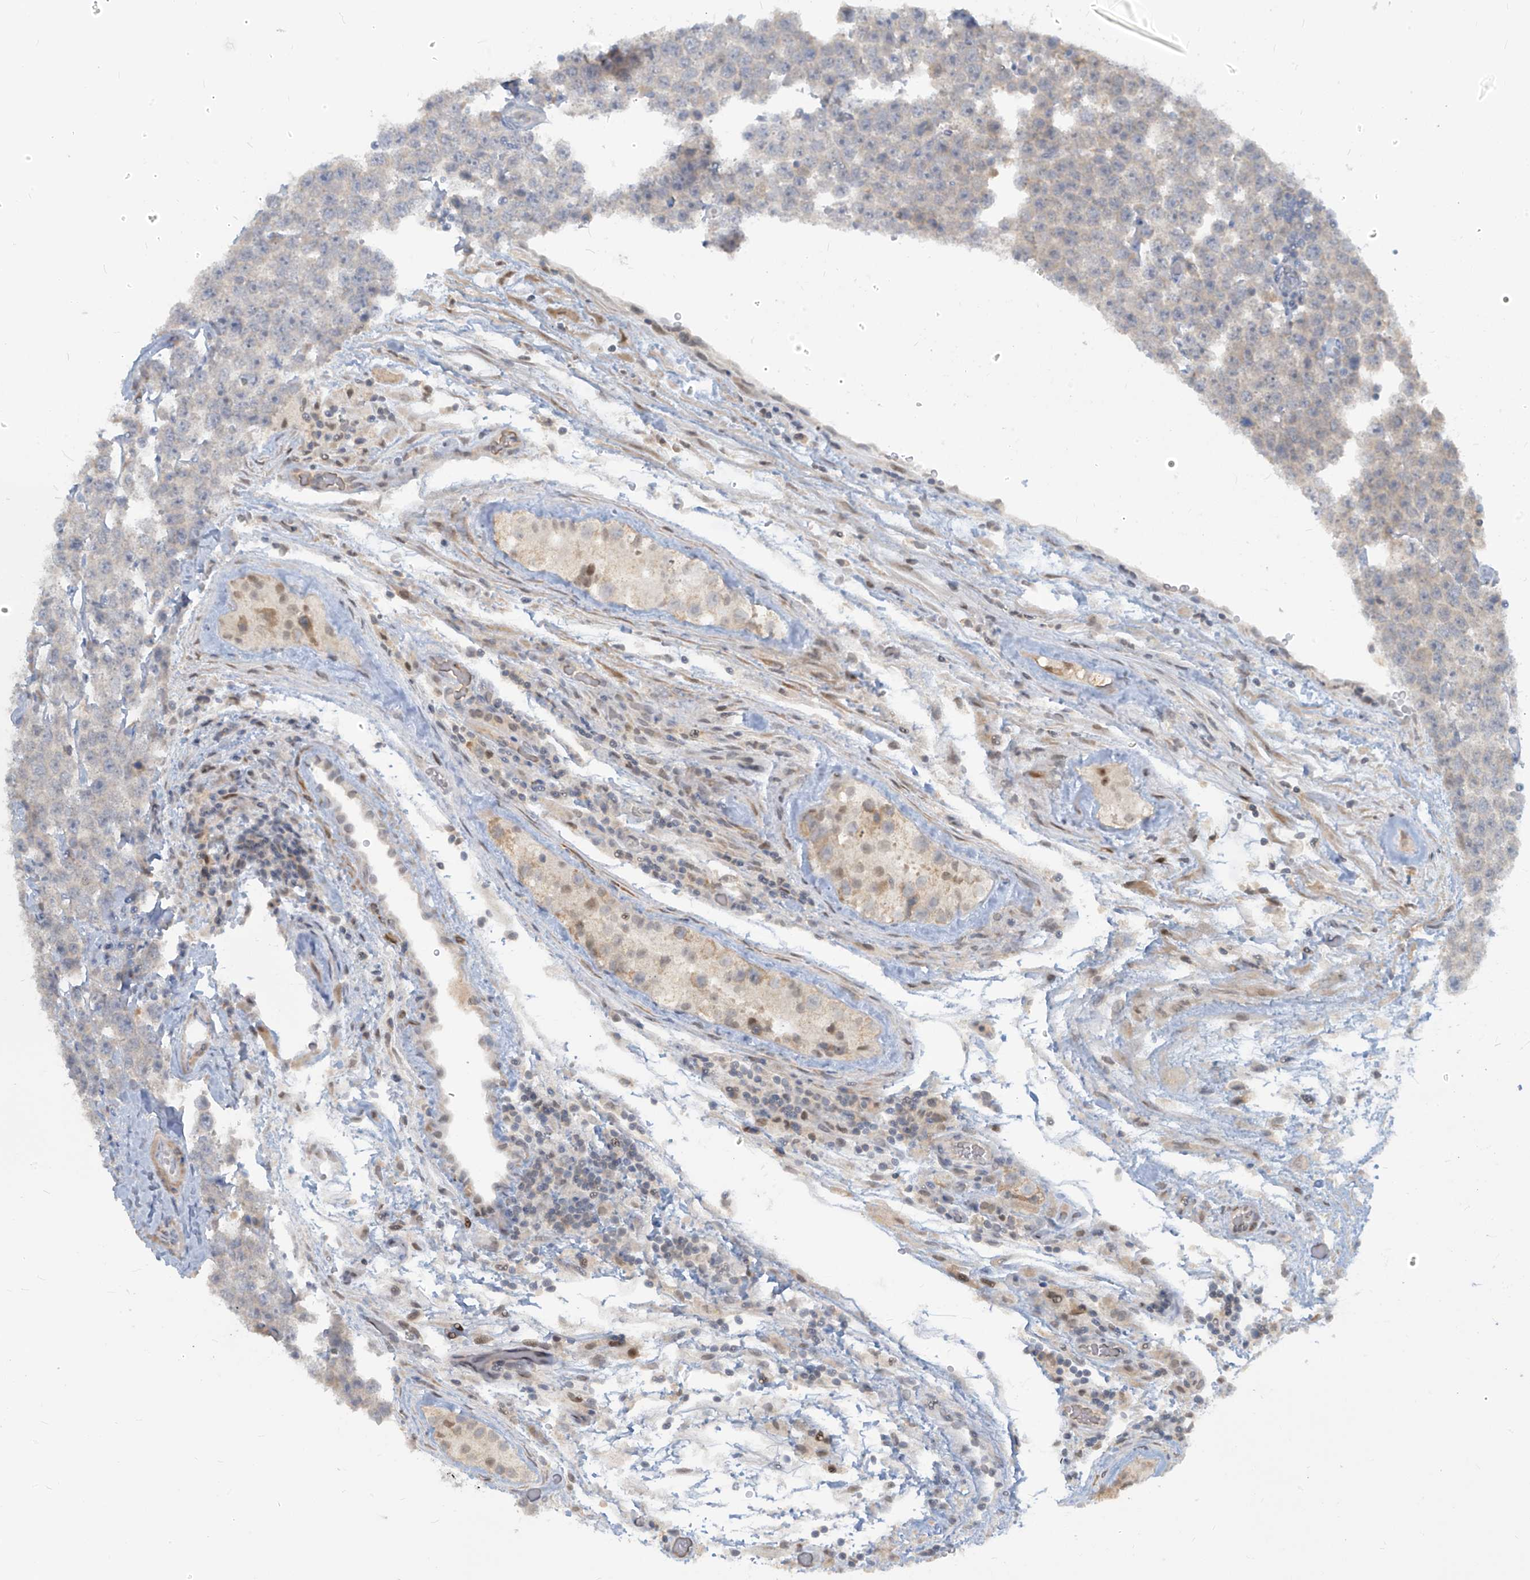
{"staining": {"intensity": "negative", "quantity": "none", "location": "none"}, "tissue": "testis cancer", "cell_type": "Tumor cells", "image_type": "cancer", "snomed": [{"axis": "morphology", "description": "Carcinoma, Embryonal, NOS"}, {"axis": "topography", "description": "Testis"}], "caption": "IHC micrograph of human testis embryonal carcinoma stained for a protein (brown), which reveals no staining in tumor cells.", "gene": "METAP1D", "patient": {"sex": "male", "age": 36}}